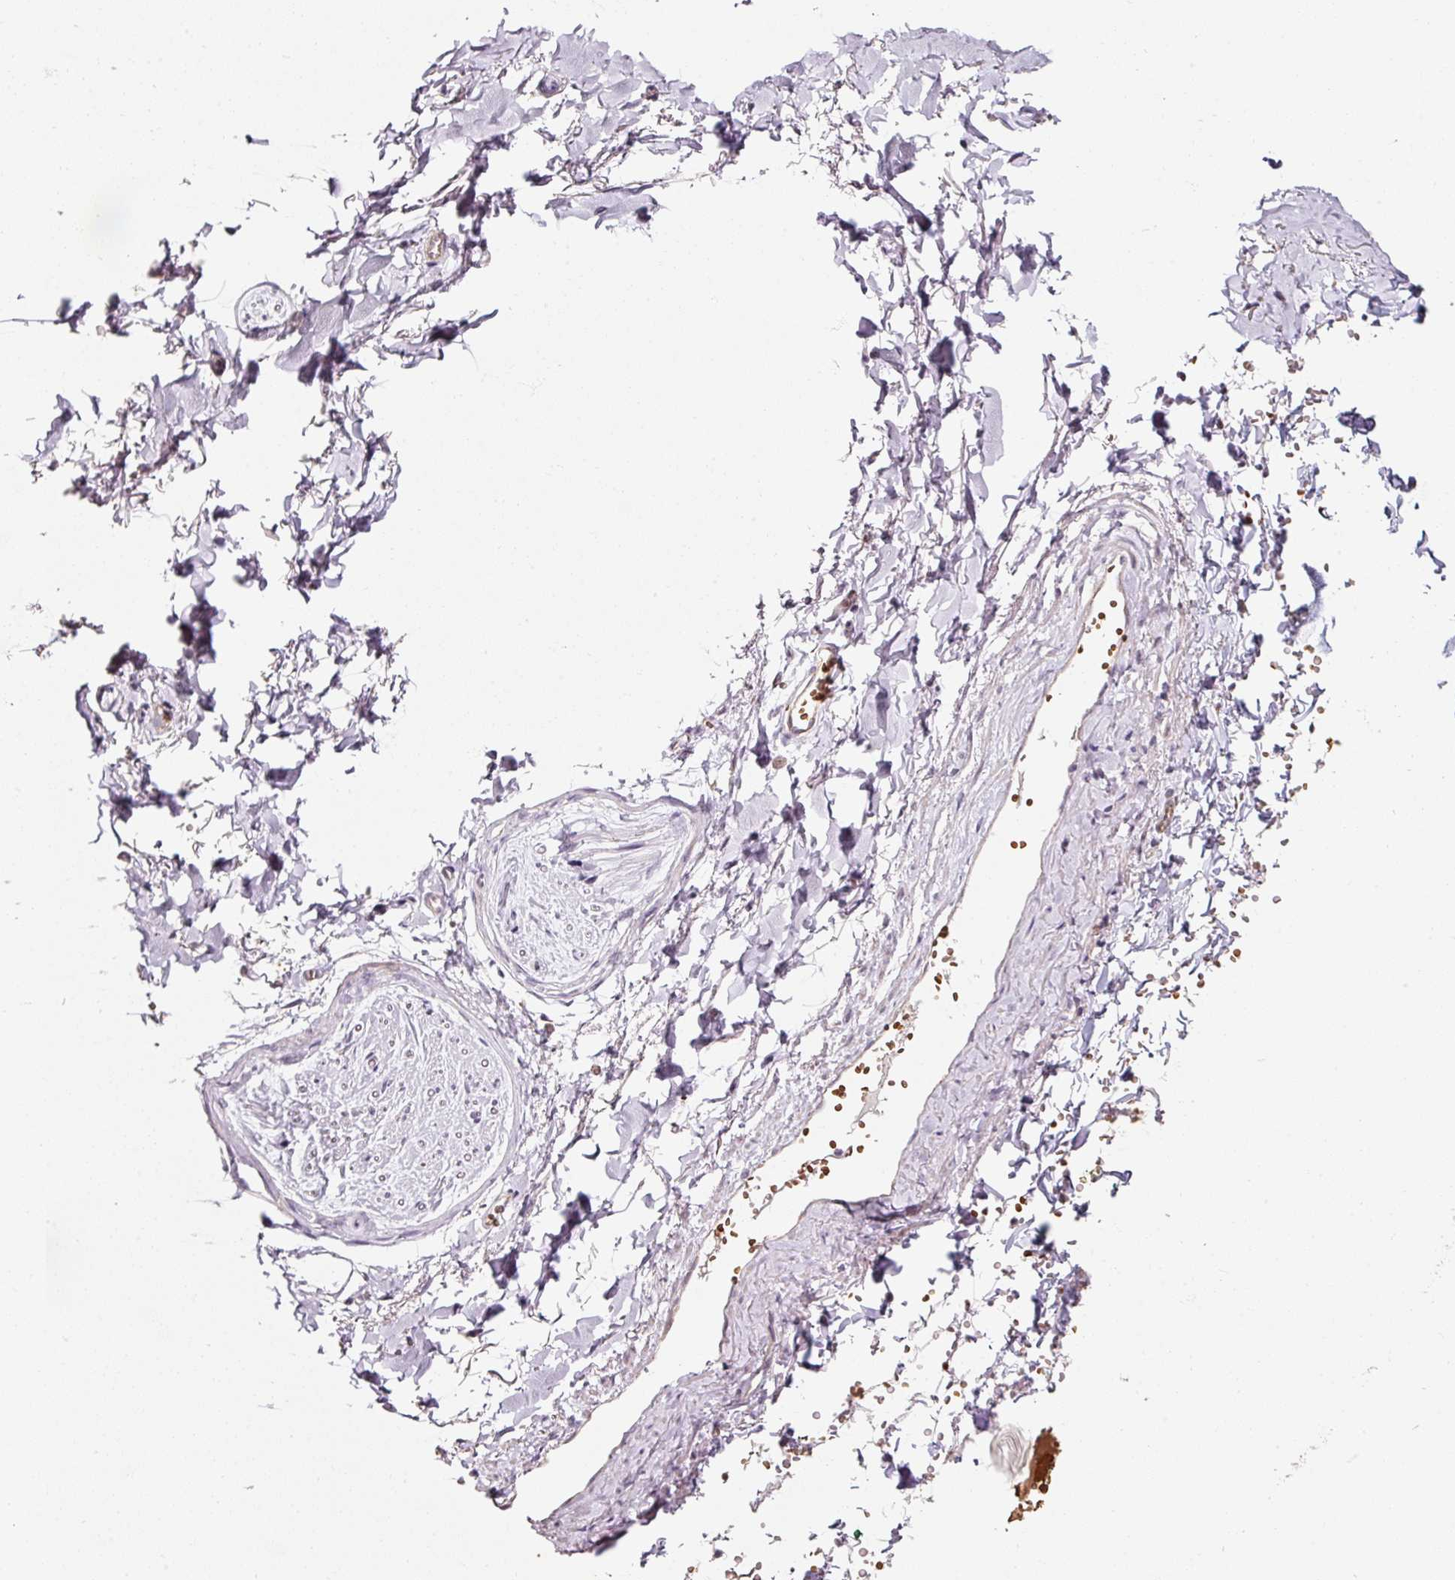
{"staining": {"intensity": "negative", "quantity": "none", "location": "none"}, "tissue": "adipose tissue", "cell_type": "Adipocytes", "image_type": "normal", "snomed": [{"axis": "morphology", "description": "Normal tissue, NOS"}, {"axis": "topography", "description": "Vulva"}, {"axis": "topography", "description": "Vagina"}, {"axis": "topography", "description": "Peripheral nerve tissue"}], "caption": "This is an immunohistochemistry image of unremarkable human adipose tissue. There is no expression in adipocytes.", "gene": "ZNF460", "patient": {"sex": "female", "age": 66}}